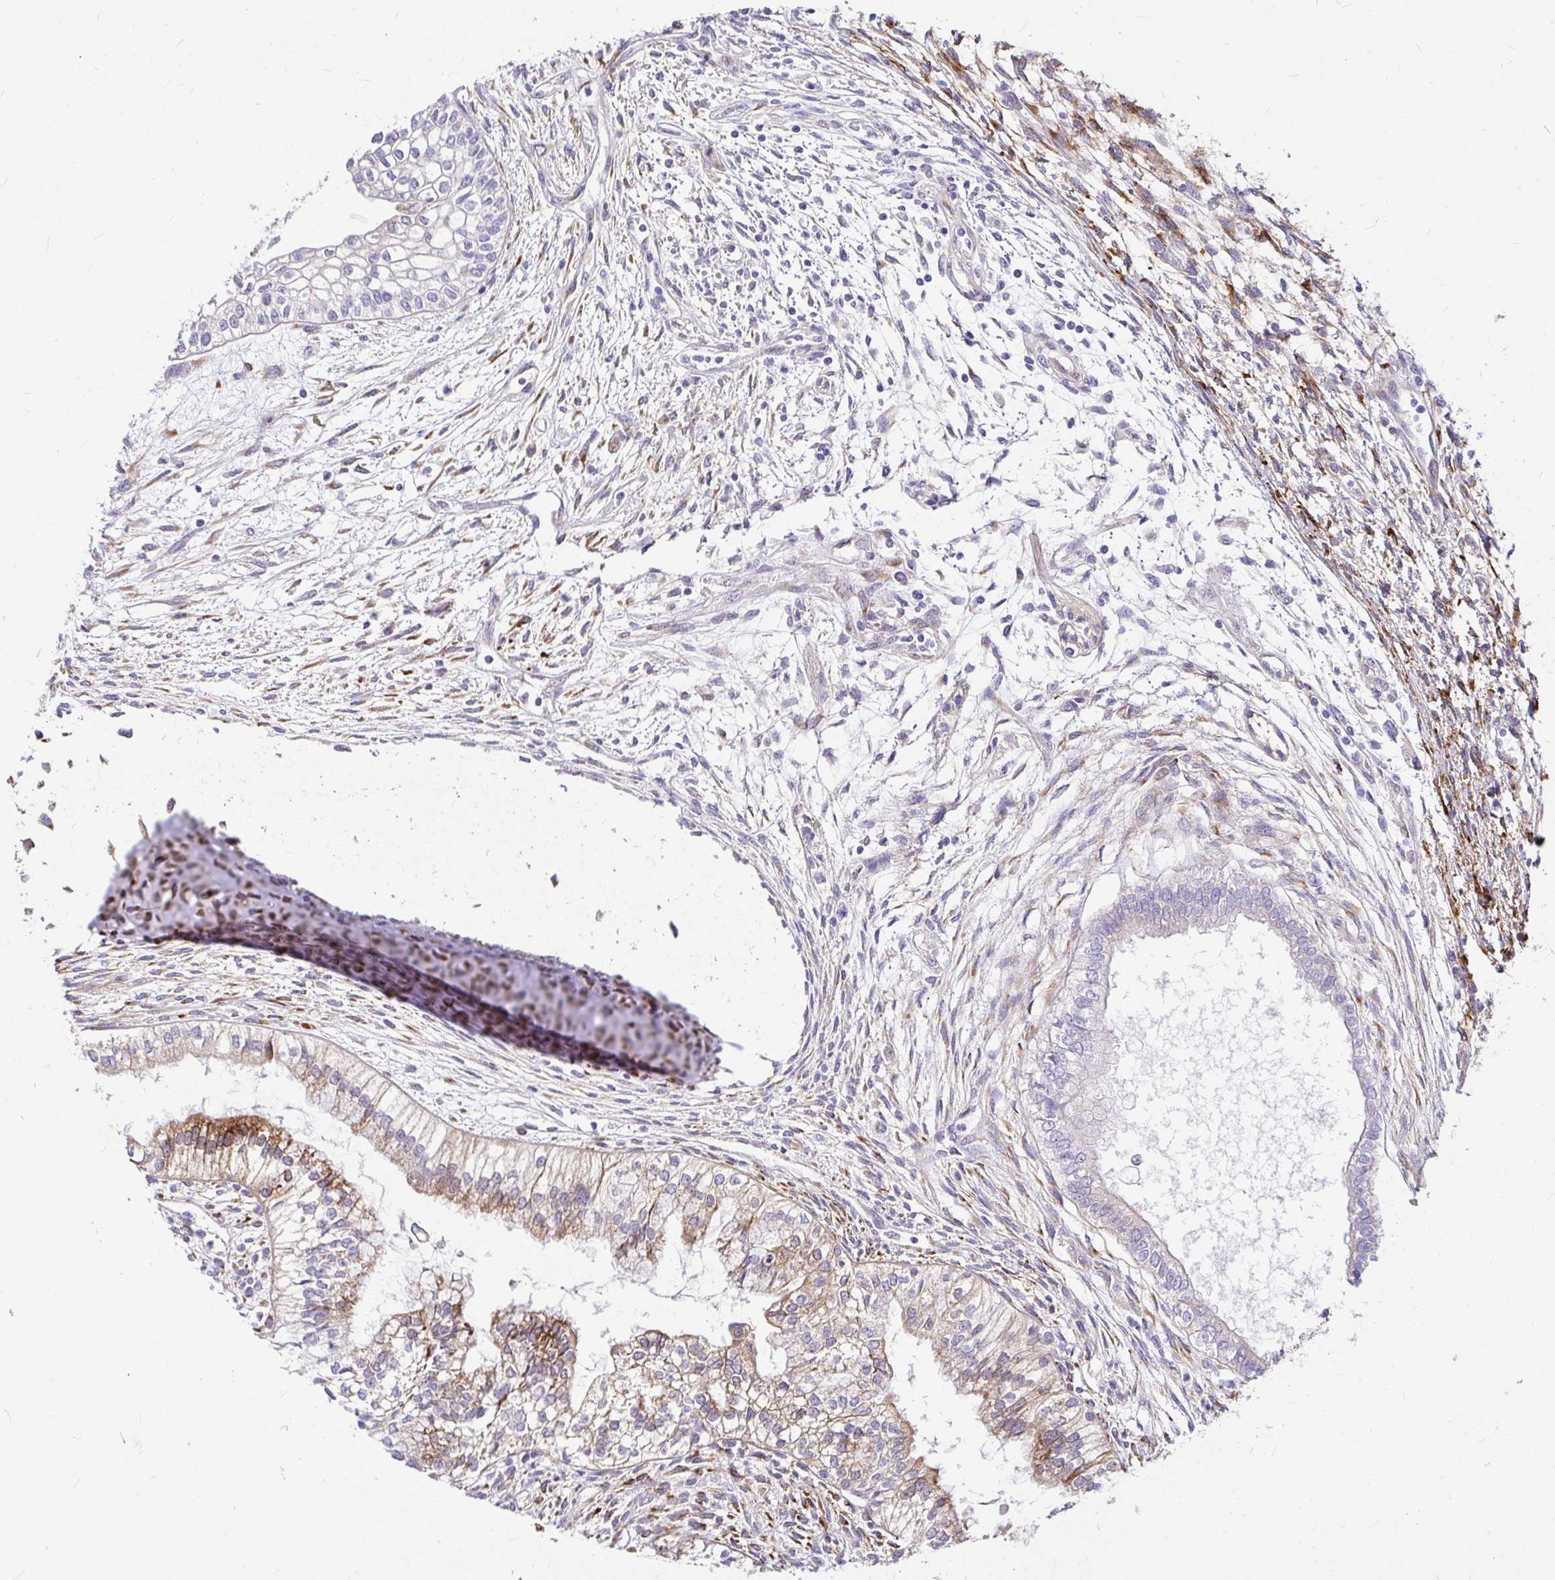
{"staining": {"intensity": "moderate", "quantity": "<25%", "location": "cytoplasmic/membranous"}, "tissue": "testis cancer", "cell_type": "Tumor cells", "image_type": "cancer", "snomed": [{"axis": "morphology", "description": "Carcinoma, Embryonal, NOS"}, {"axis": "topography", "description": "Testis"}], "caption": "Embryonal carcinoma (testis) tissue displays moderate cytoplasmic/membranous positivity in approximately <25% of tumor cells, visualized by immunohistochemistry.", "gene": "GABBR2", "patient": {"sex": "male", "age": 37}}